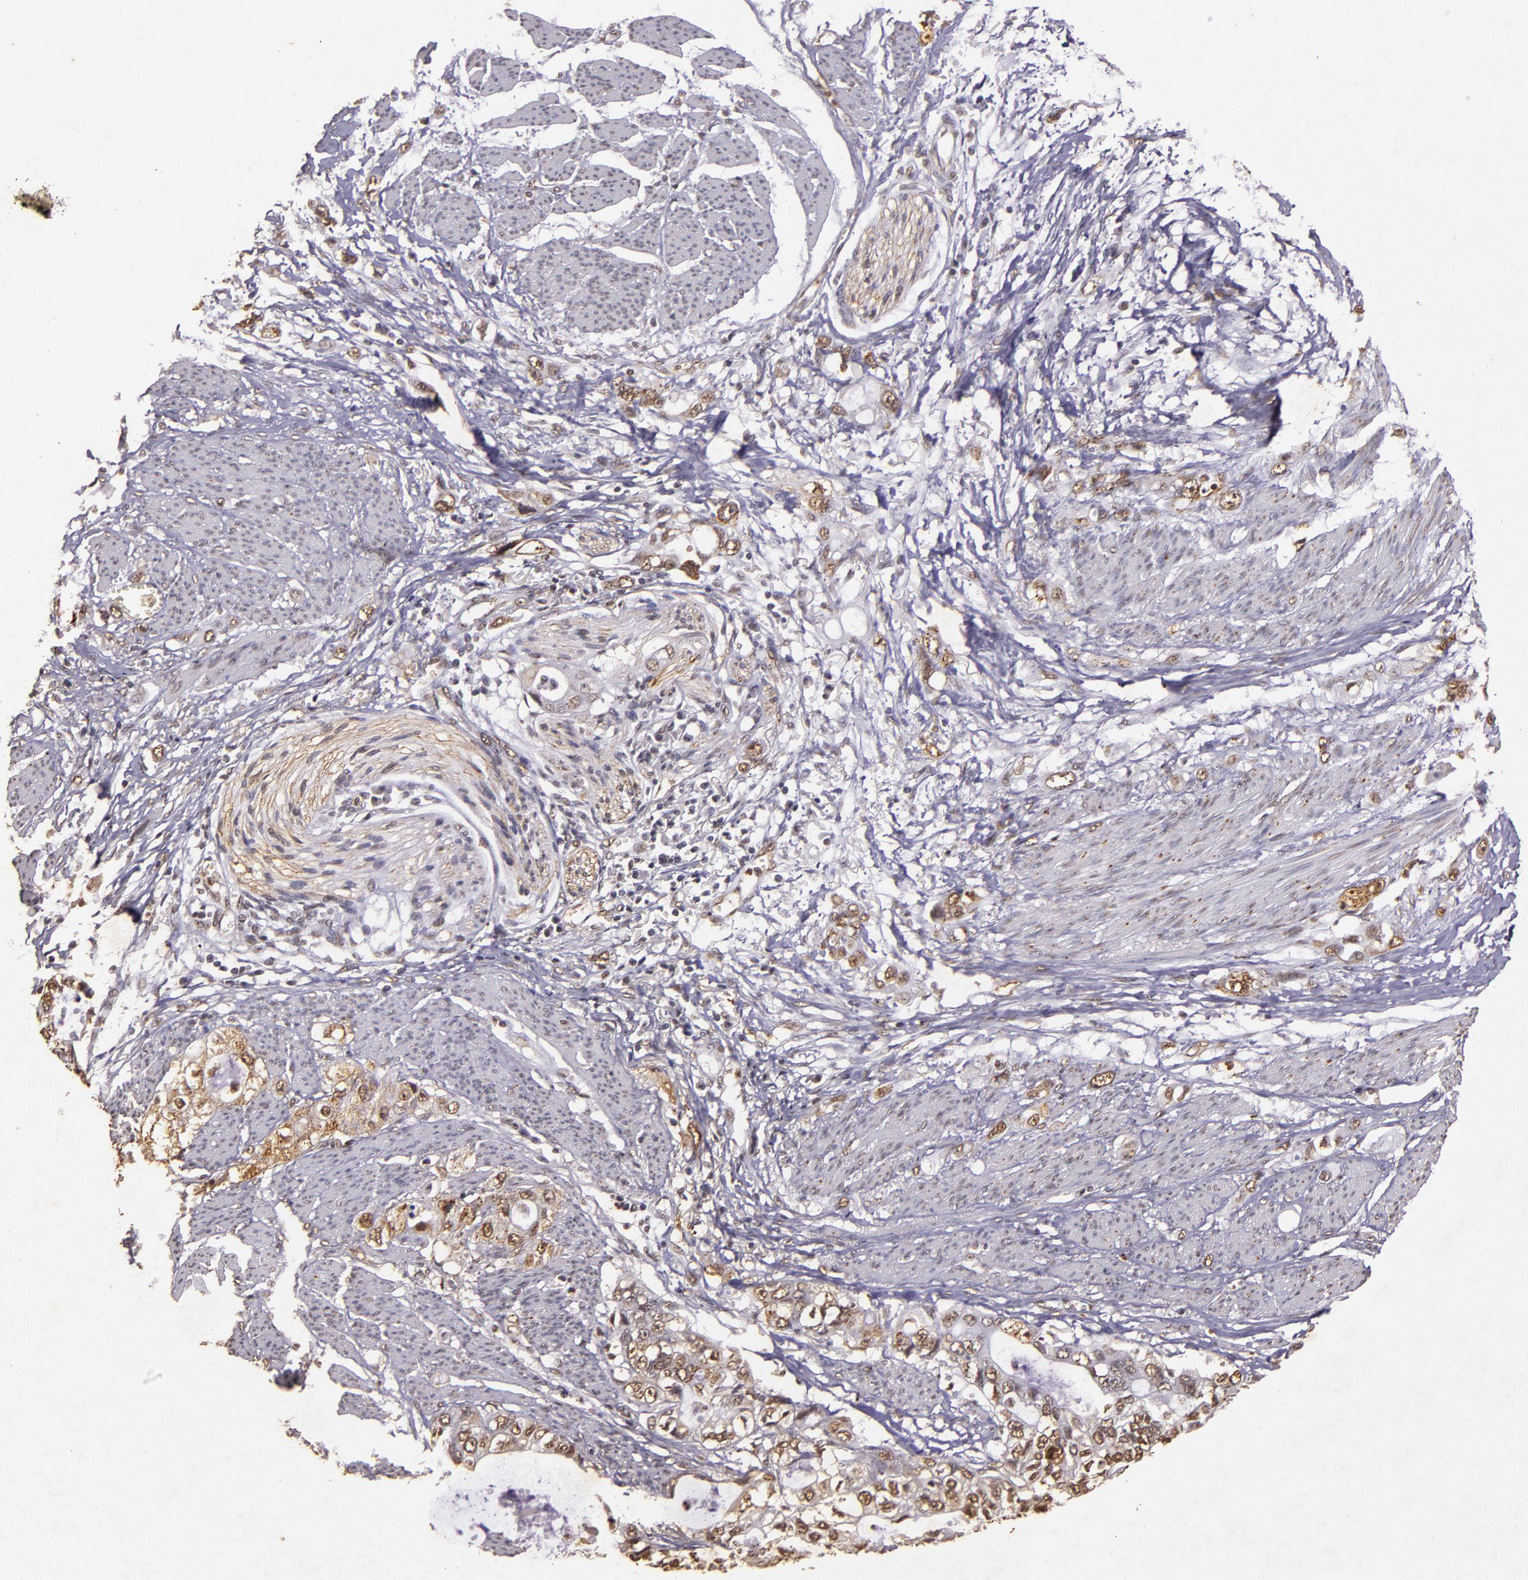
{"staining": {"intensity": "moderate", "quantity": ">75%", "location": "nuclear"}, "tissue": "stomach cancer", "cell_type": "Tumor cells", "image_type": "cancer", "snomed": [{"axis": "morphology", "description": "Adenocarcinoma, NOS"}, {"axis": "topography", "description": "Stomach, upper"}], "caption": "Moderate nuclear protein expression is identified in about >75% of tumor cells in stomach adenocarcinoma.", "gene": "CBX3", "patient": {"sex": "female", "age": 52}}